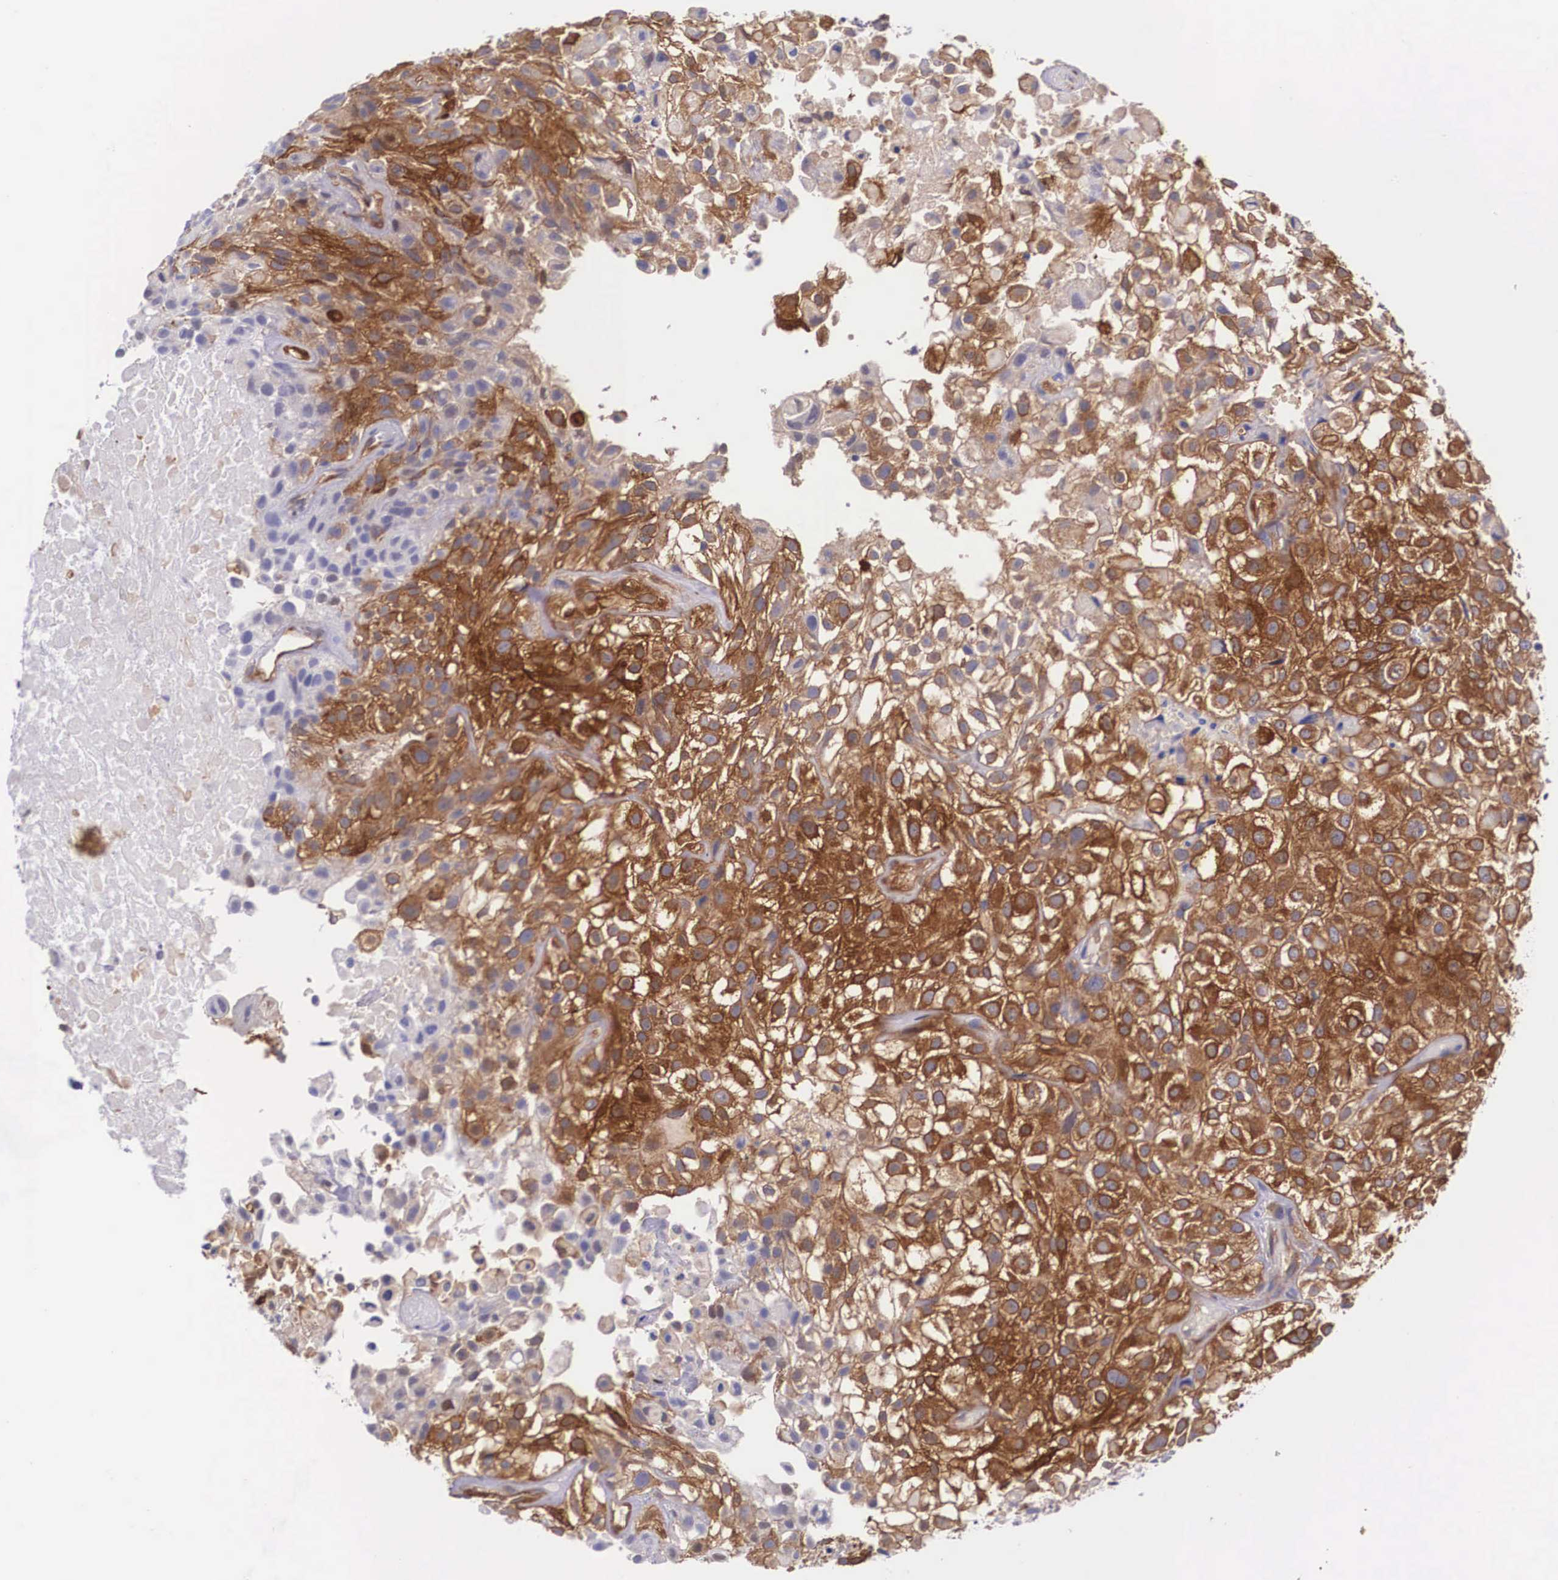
{"staining": {"intensity": "strong", "quantity": ">75%", "location": "cytoplasmic/membranous"}, "tissue": "urothelial cancer", "cell_type": "Tumor cells", "image_type": "cancer", "snomed": [{"axis": "morphology", "description": "Urothelial carcinoma, High grade"}, {"axis": "topography", "description": "Urinary bladder"}], "caption": "Immunohistochemistry (IHC) histopathology image of human urothelial cancer stained for a protein (brown), which reveals high levels of strong cytoplasmic/membranous expression in approximately >75% of tumor cells.", "gene": "BCAR1", "patient": {"sex": "male", "age": 56}}